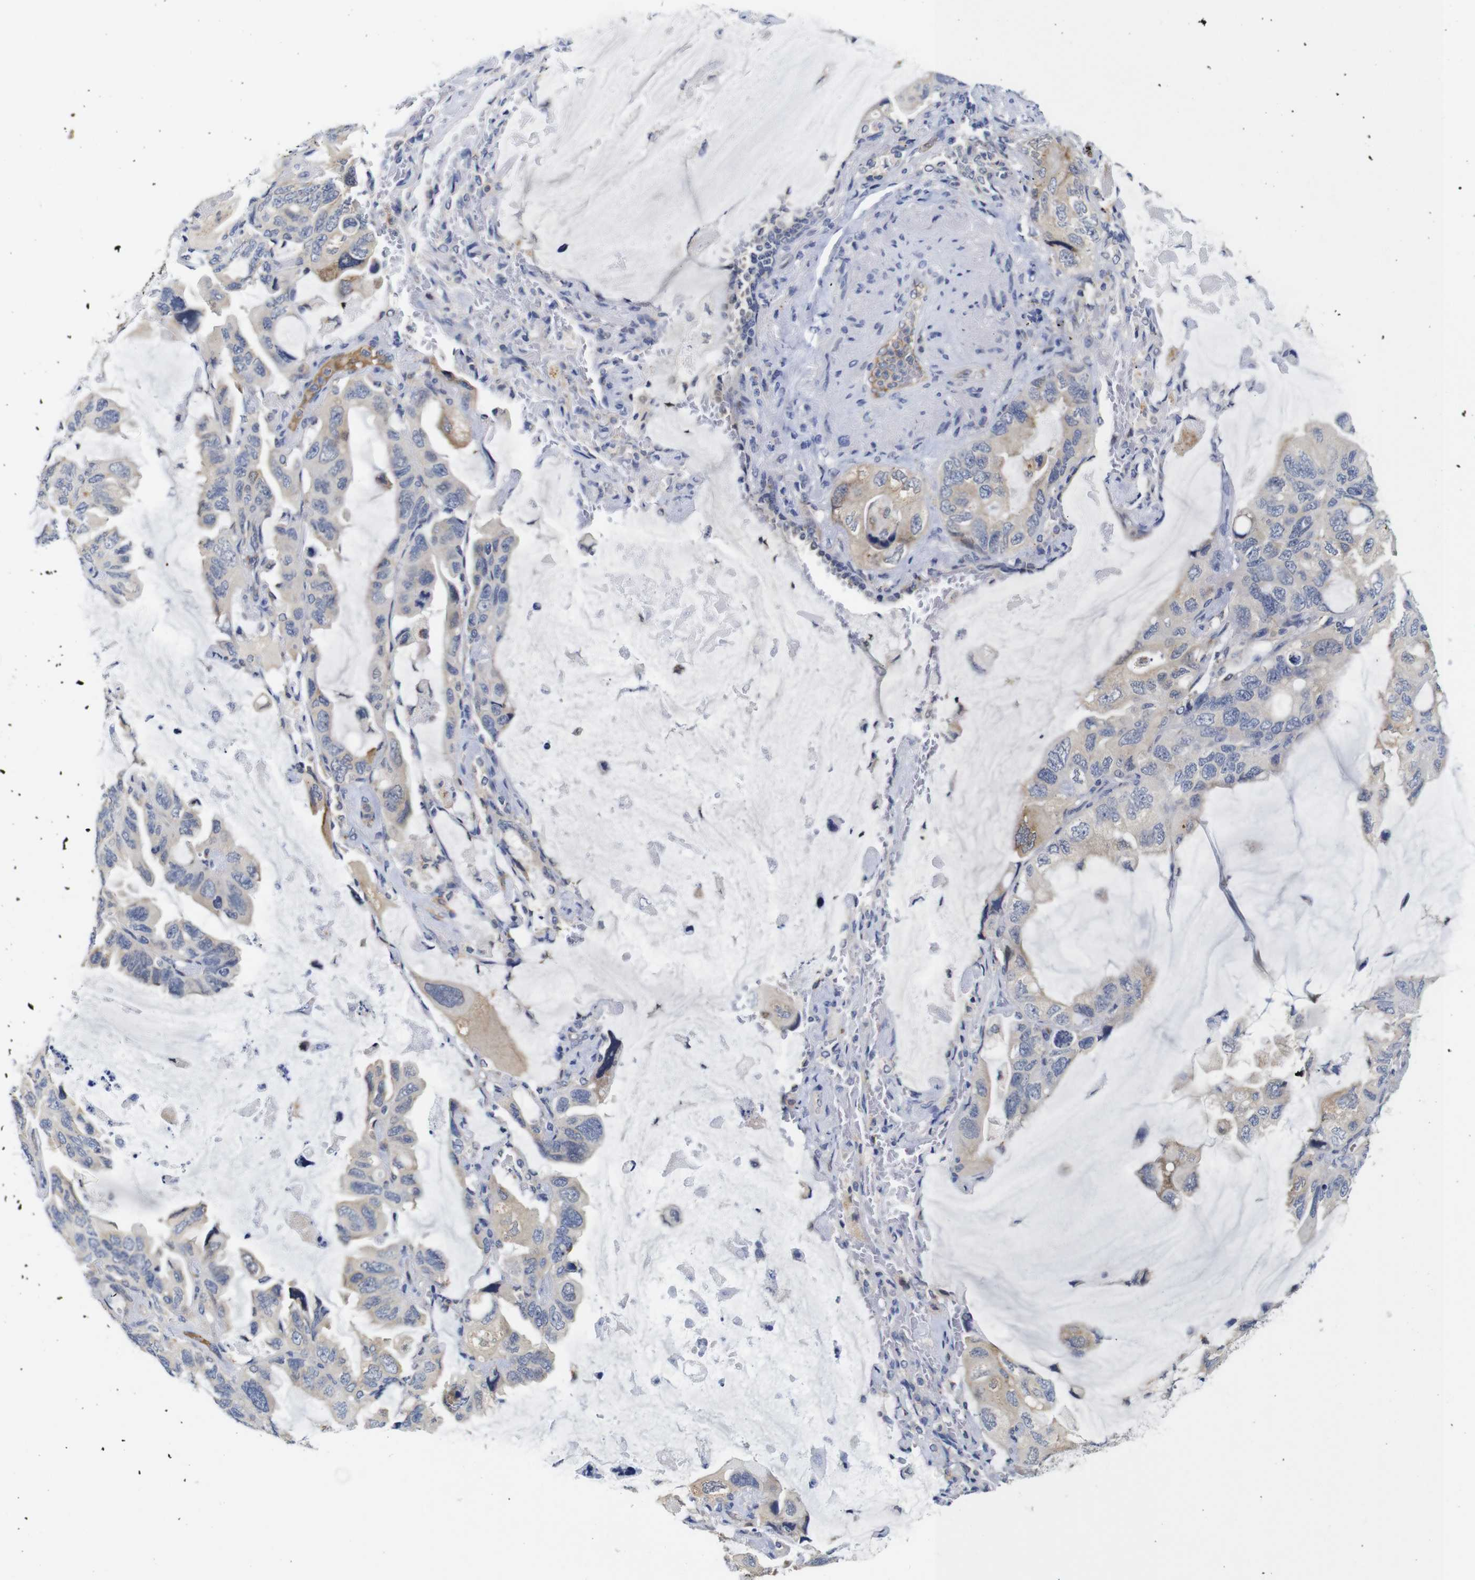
{"staining": {"intensity": "weak", "quantity": "<25%", "location": "cytoplasmic/membranous"}, "tissue": "lung cancer", "cell_type": "Tumor cells", "image_type": "cancer", "snomed": [{"axis": "morphology", "description": "Squamous cell carcinoma, NOS"}, {"axis": "topography", "description": "Lung"}], "caption": "This is a histopathology image of immunohistochemistry staining of lung cancer, which shows no expression in tumor cells.", "gene": "FURIN", "patient": {"sex": "female", "age": 73}}